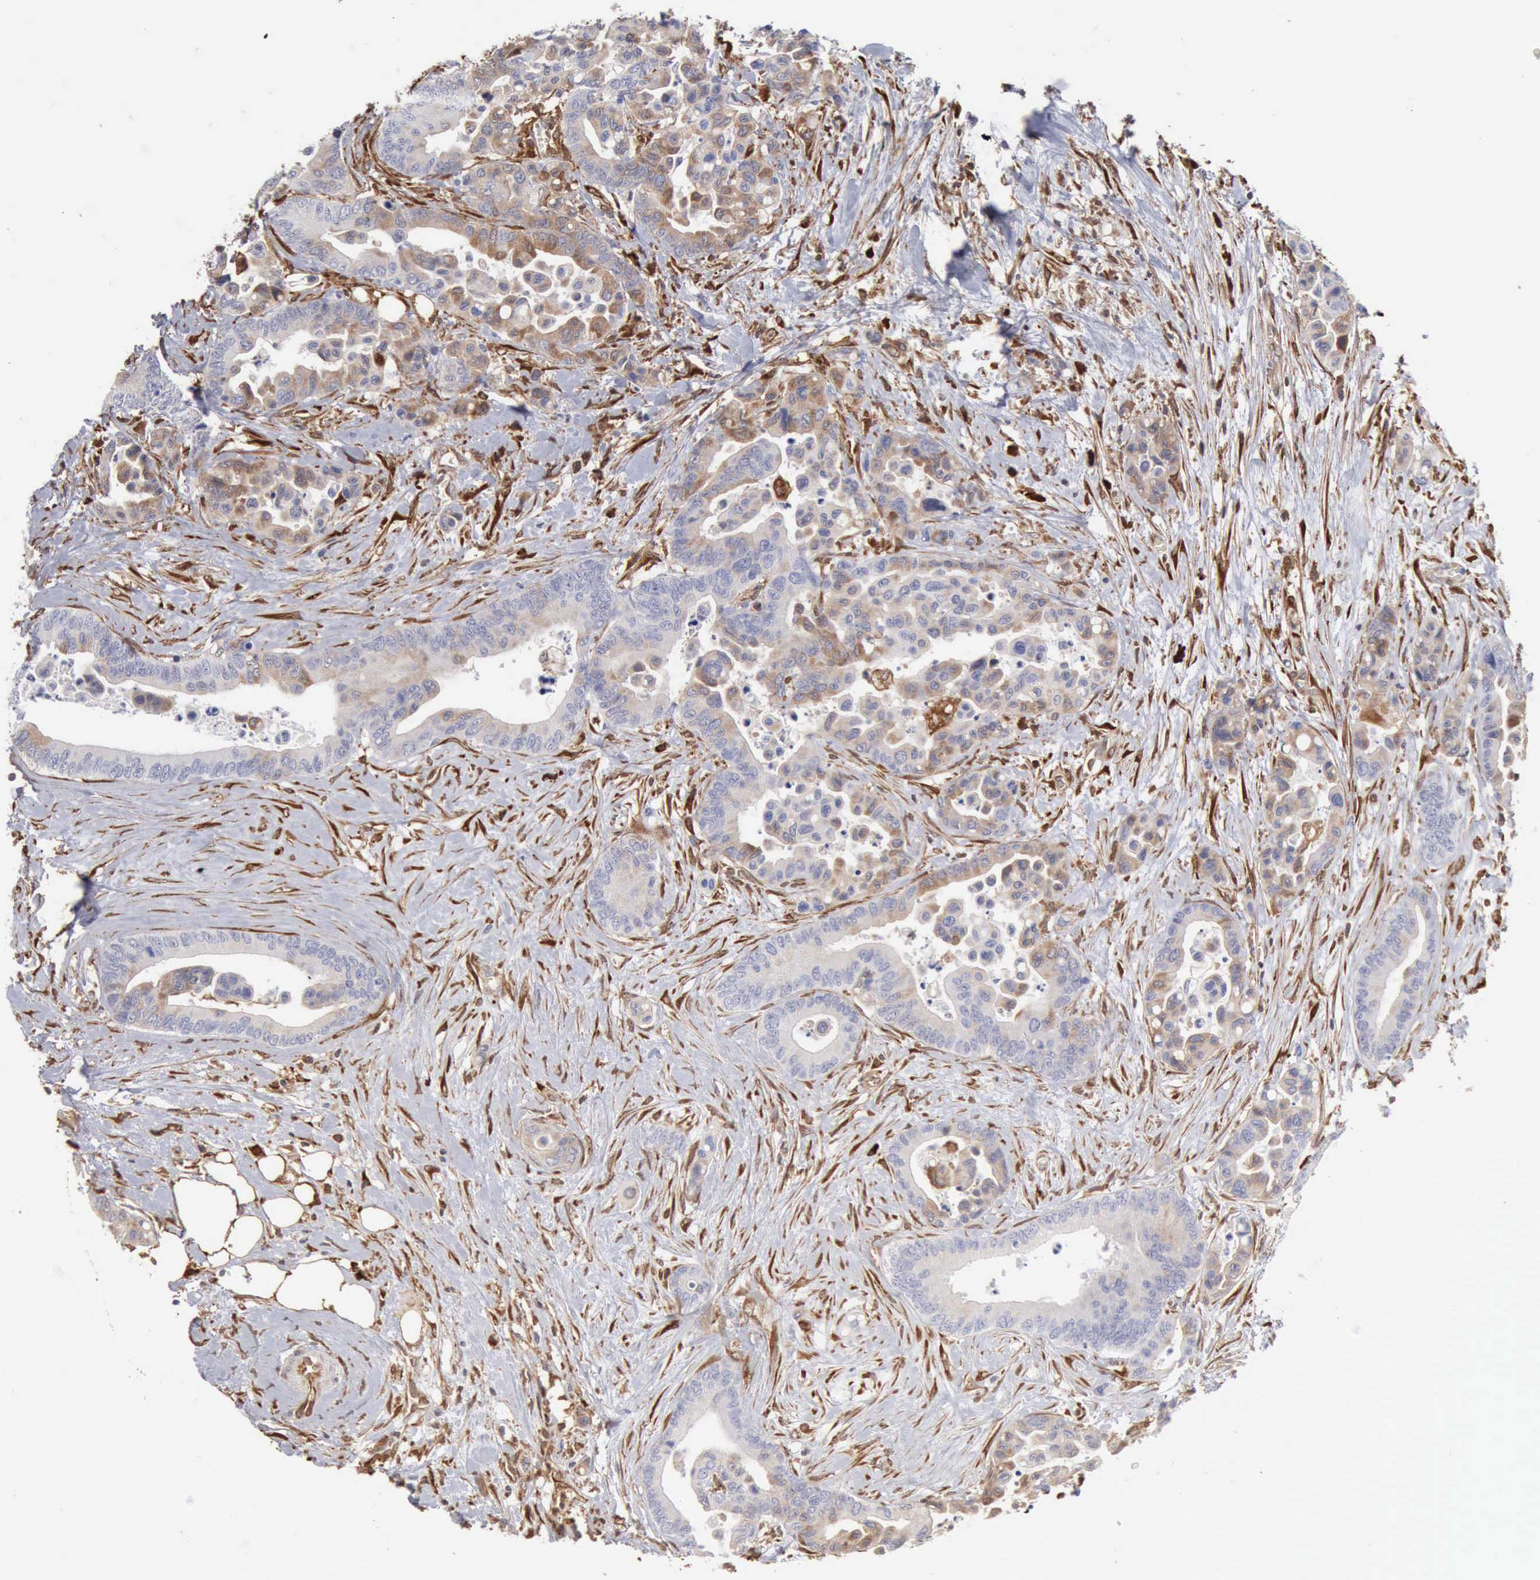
{"staining": {"intensity": "weak", "quantity": "25%-75%", "location": "cytoplasmic/membranous"}, "tissue": "colorectal cancer", "cell_type": "Tumor cells", "image_type": "cancer", "snomed": [{"axis": "morphology", "description": "Adenocarcinoma, NOS"}, {"axis": "topography", "description": "Colon"}], "caption": "Tumor cells display low levels of weak cytoplasmic/membranous staining in approximately 25%-75% of cells in human colorectal cancer.", "gene": "APOL2", "patient": {"sex": "male", "age": 82}}